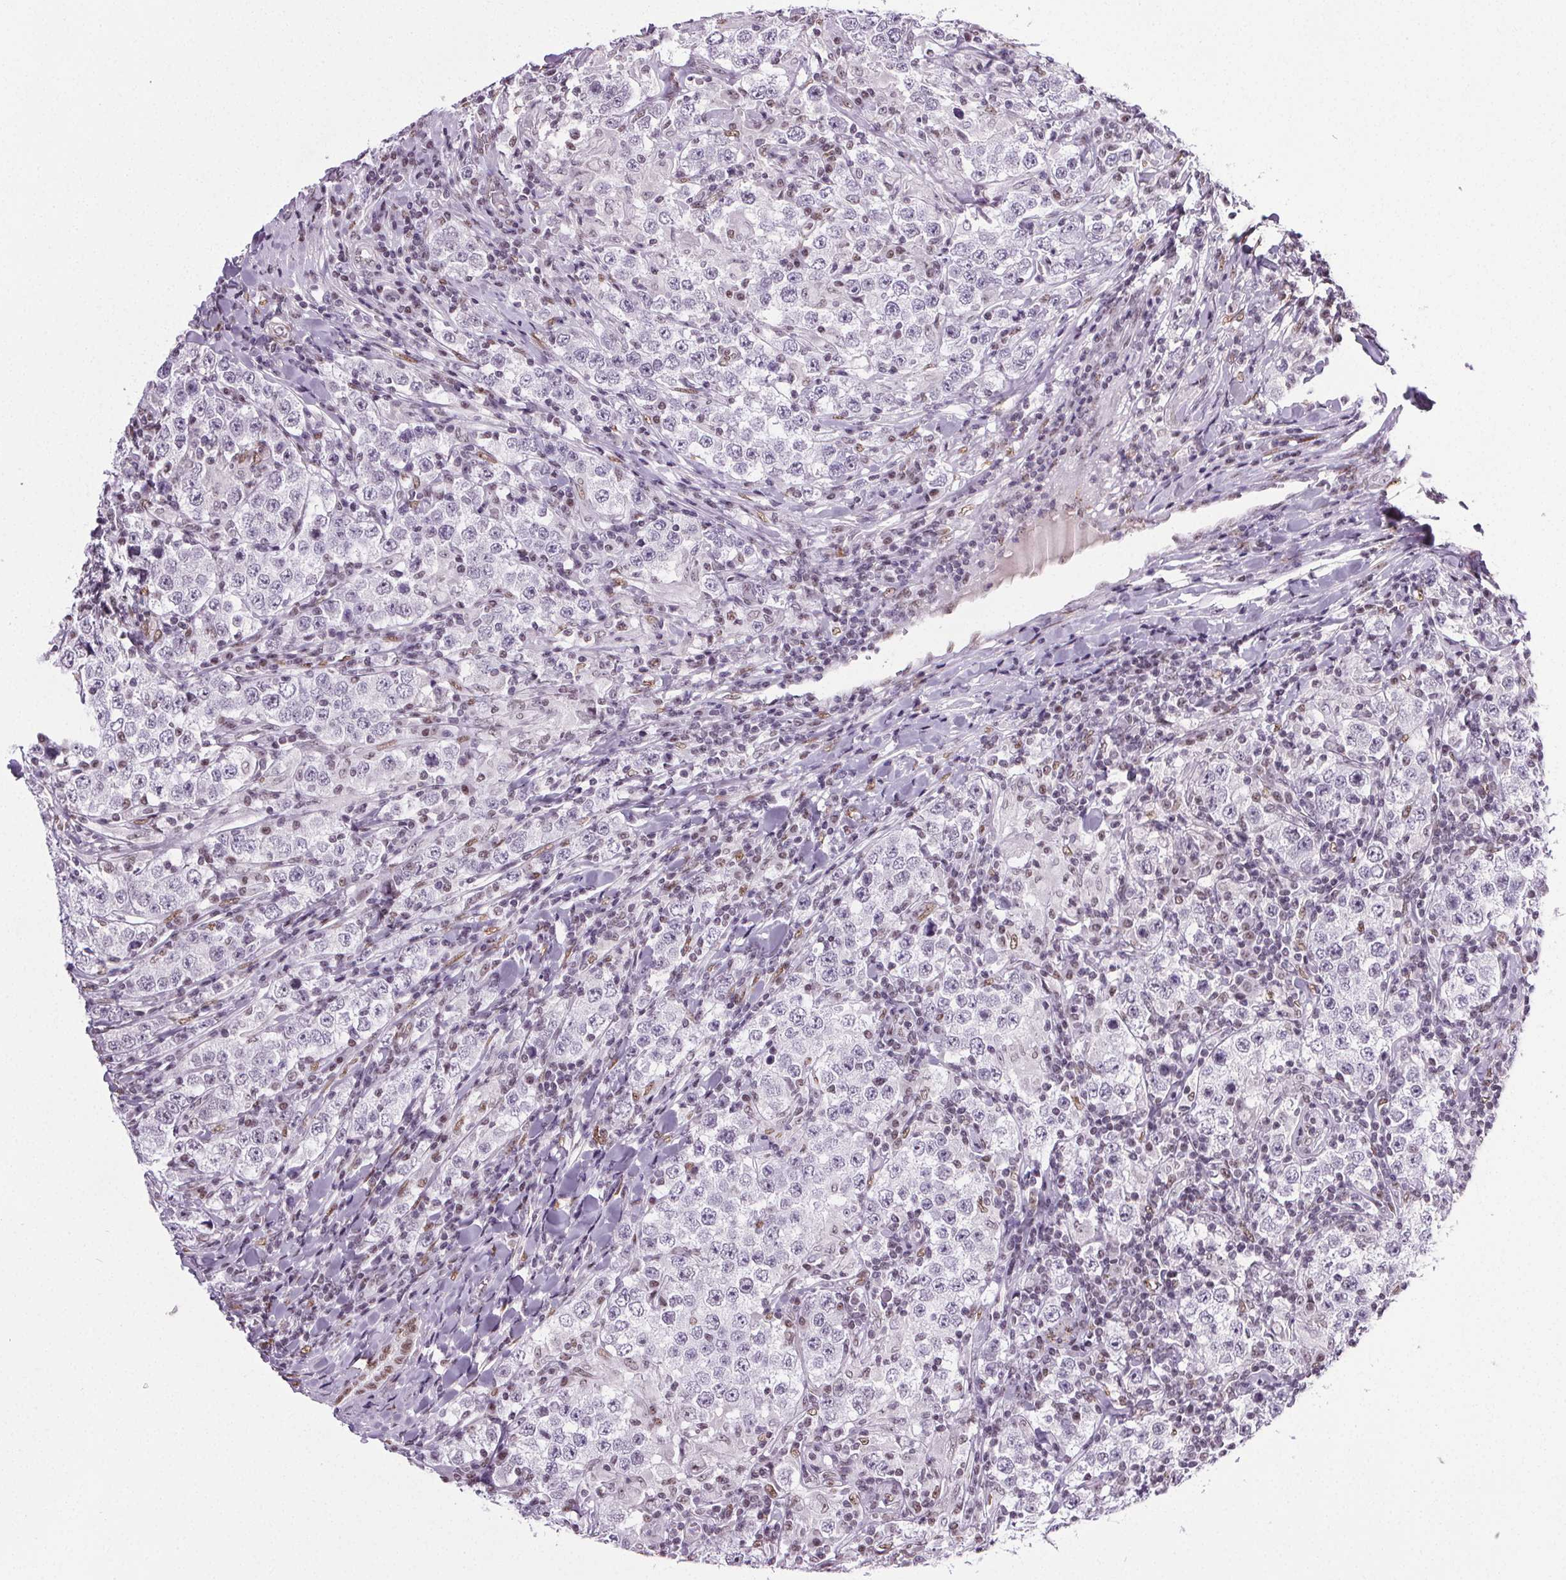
{"staining": {"intensity": "negative", "quantity": "none", "location": "none"}, "tissue": "testis cancer", "cell_type": "Tumor cells", "image_type": "cancer", "snomed": [{"axis": "morphology", "description": "Seminoma, NOS"}, {"axis": "morphology", "description": "Carcinoma, Embryonal, NOS"}, {"axis": "topography", "description": "Testis"}], "caption": "This image is of seminoma (testis) stained with IHC to label a protein in brown with the nuclei are counter-stained blue. There is no staining in tumor cells.", "gene": "GP6", "patient": {"sex": "male", "age": 41}}